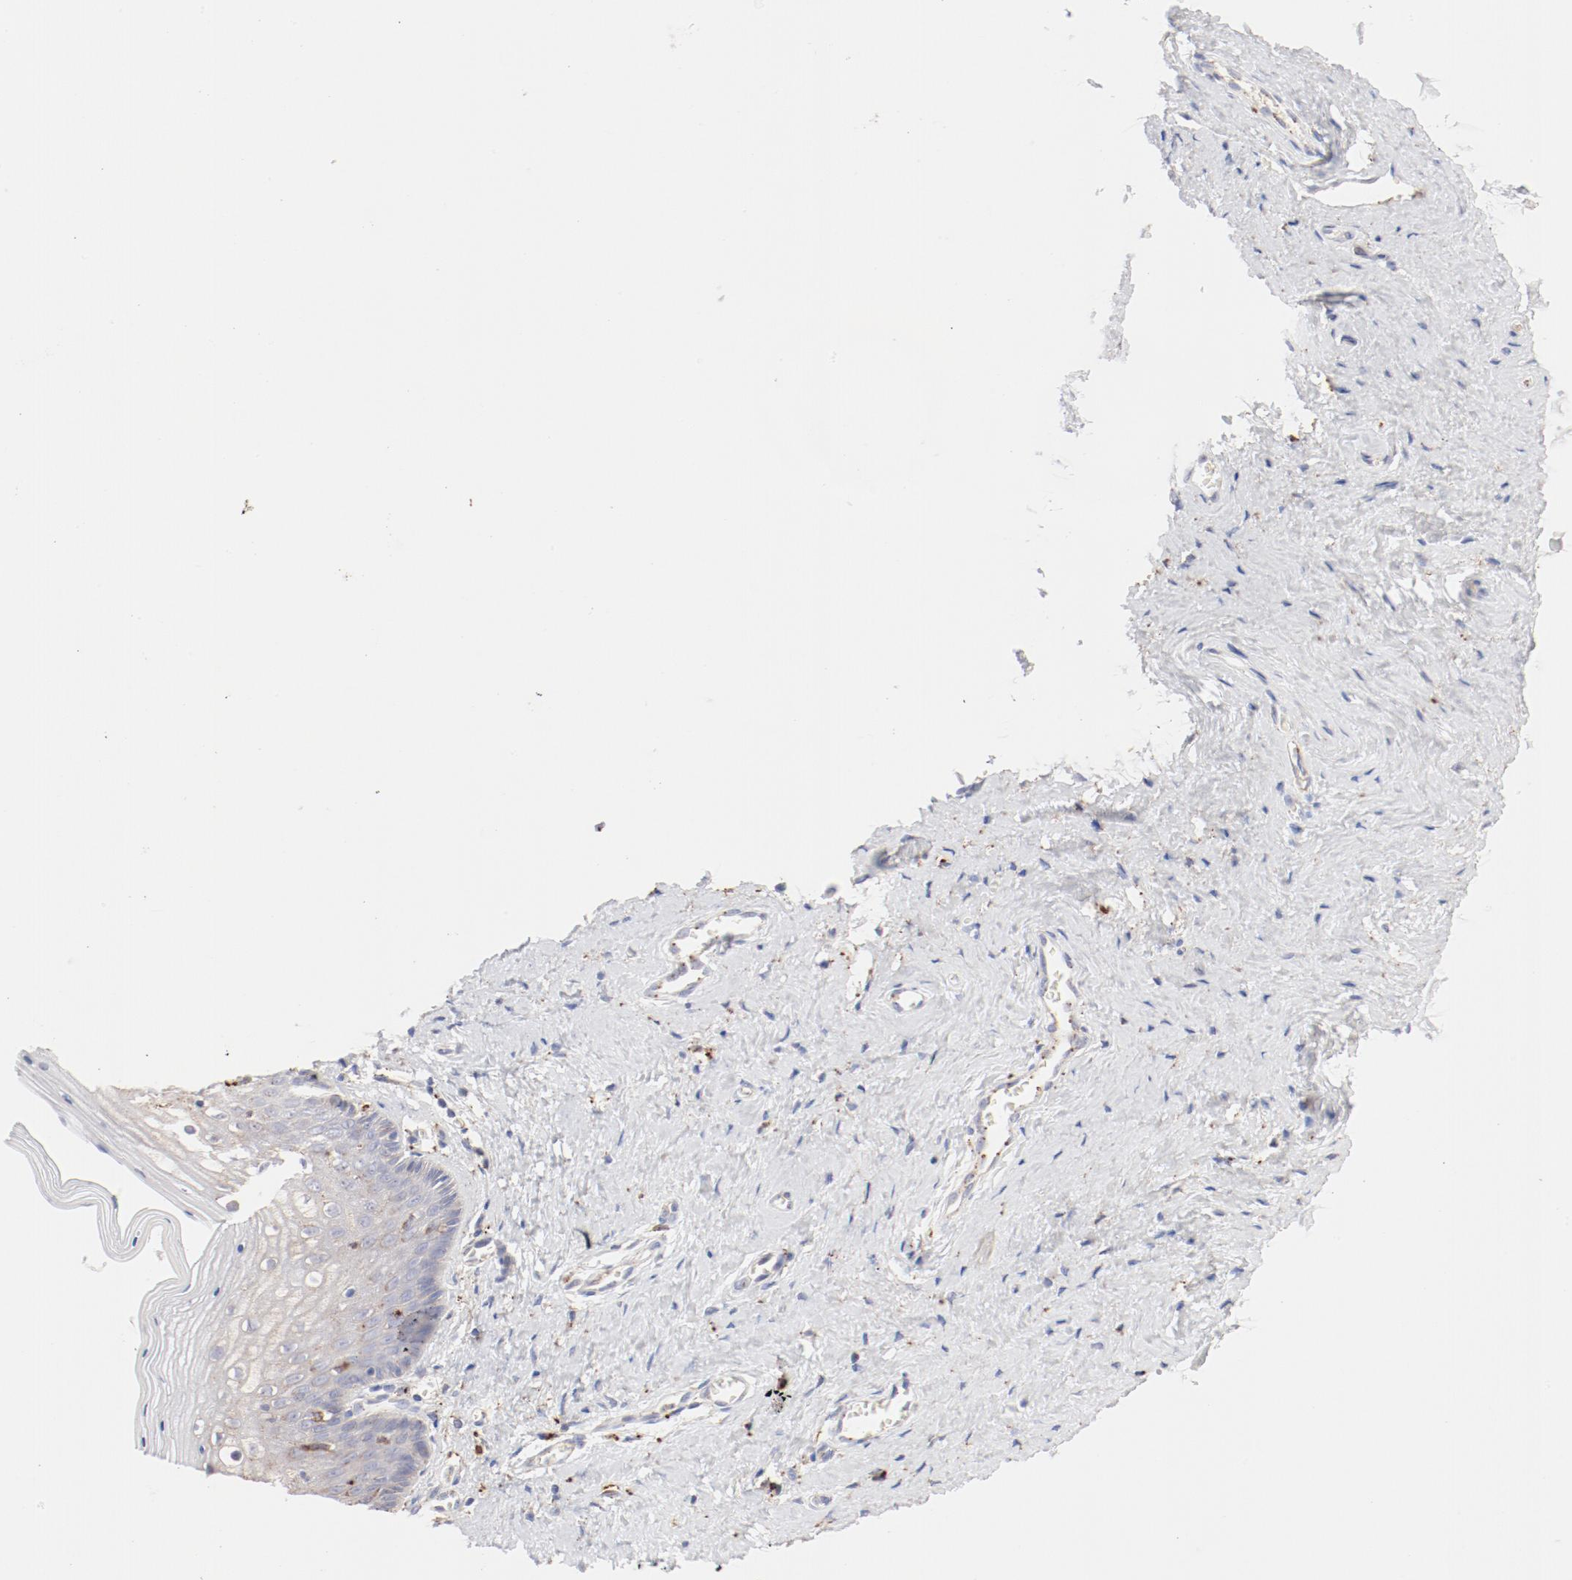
{"staining": {"intensity": "weak", "quantity": "<25%", "location": "cytoplasmic/membranous"}, "tissue": "vagina", "cell_type": "Squamous epithelial cells", "image_type": "normal", "snomed": [{"axis": "morphology", "description": "Normal tissue, NOS"}, {"axis": "topography", "description": "Vagina"}], "caption": "Squamous epithelial cells are negative for brown protein staining in benign vagina. Brightfield microscopy of immunohistochemistry (IHC) stained with DAB (3,3'-diaminobenzidine) (brown) and hematoxylin (blue), captured at high magnification.", "gene": "CTSH", "patient": {"sex": "female", "age": 46}}